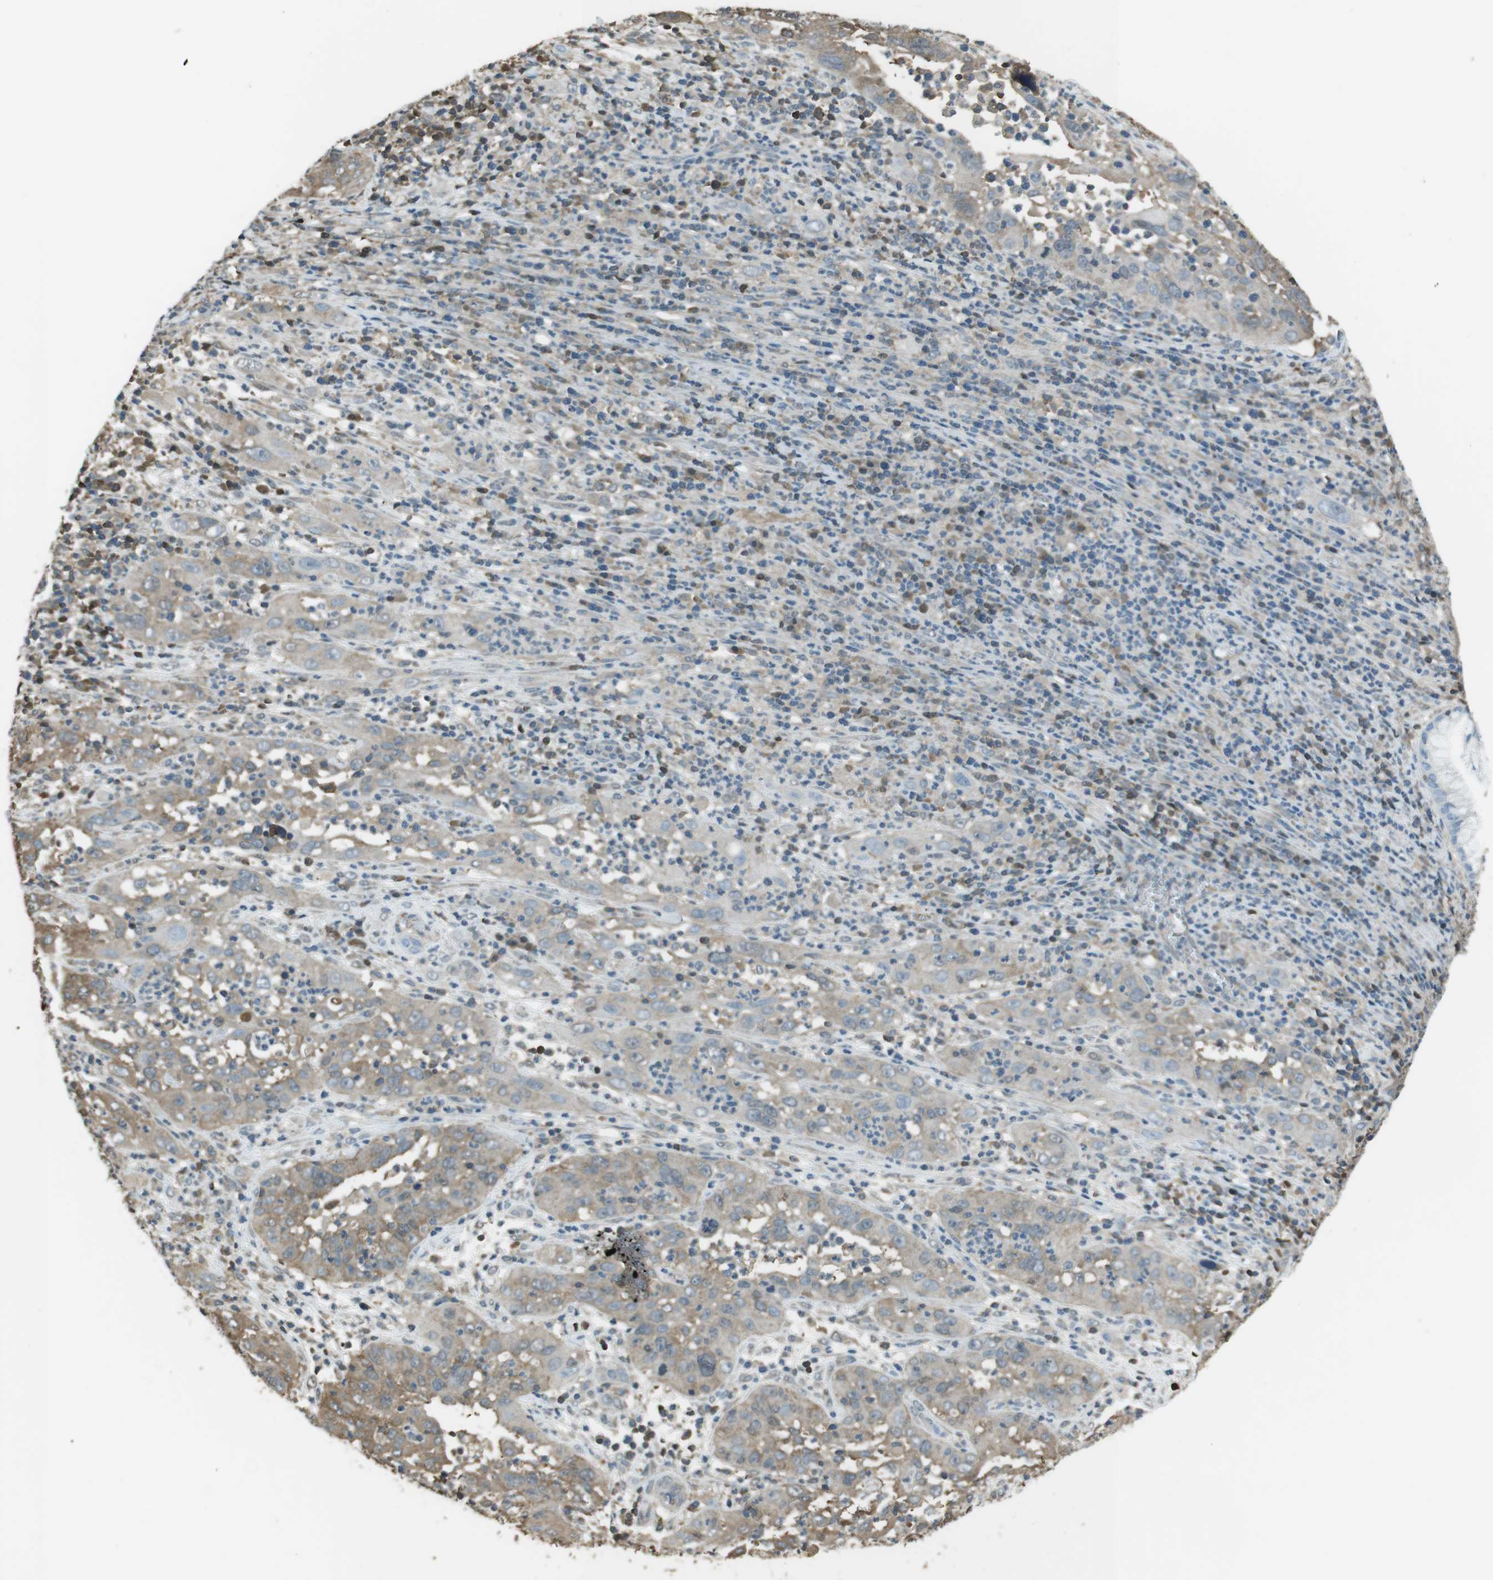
{"staining": {"intensity": "moderate", "quantity": "25%-75%", "location": "cytoplasmic/membranous"}, "tissue": "cervical cancer", "cell_type": "Tumor cells", "image_type": "cancer", "snomed": [{"axis": "morphology", "description": "Squamous cell carcinoma, NOS"}, {"axis": "topography", "description": "Cervix"}], "caption": "Approximately 25%-75% of tumor cells in human cervical cancer (squamous cell carcinoma) display moderate cytoplasmic/membranous protein staining as visualized by brown immunohistochemical staining.", "gene": "TWSG1", "patient": {"sex": "female", "age": 32}}